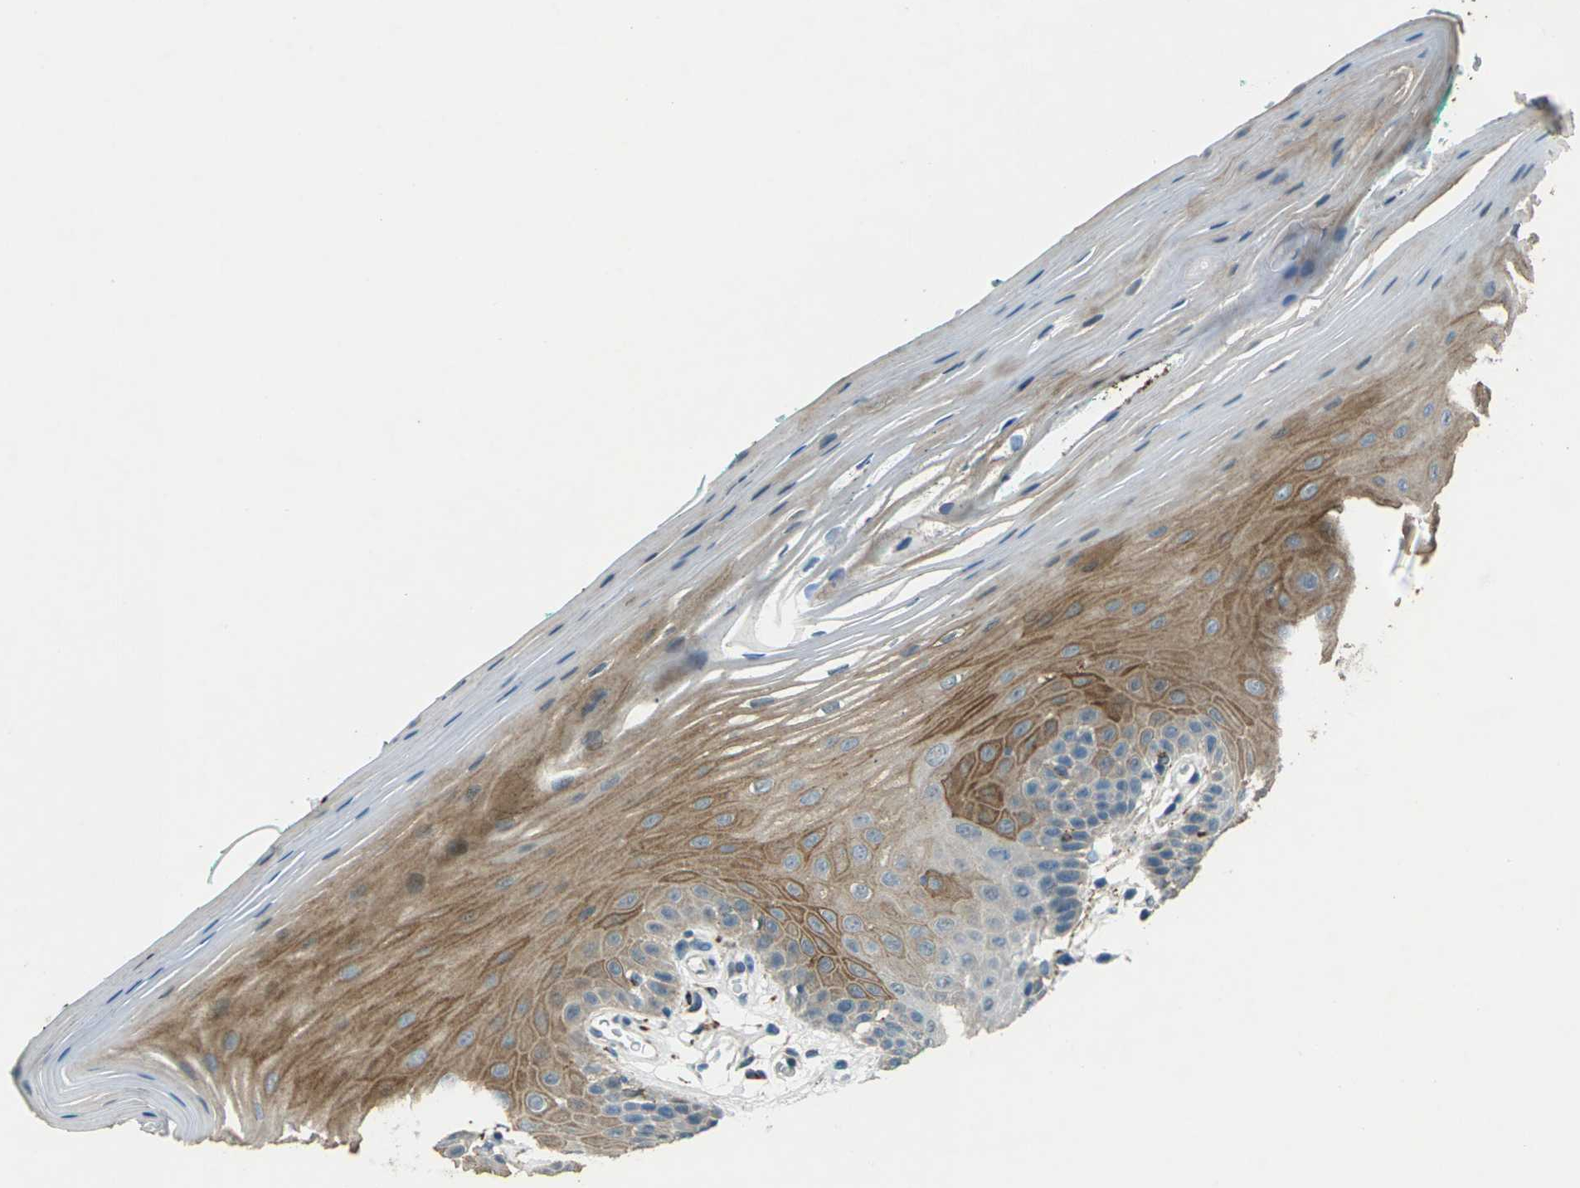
{"staining": {"intensity": "moderate", "quantity": "<25%", "location": "cytoplasmic/membranous"}, "tissue": "oral mucosa", "cell_type": "Squamous epithelial cells", "image_type": "normal", "snomed": [{"axis": "morphology", "description": "Normal tissue, NOS"}, {"axis": "topography", "description": "Skeletal muscle"}, {"axis": "topography", "description": "Oral tissue"}], "caption": "High-power microscopy captured an IHC histopathology image of normal oral mucosa, revealing moderate cytoplasmic/membranous positivity in about <25% of squamous epithelial cells. The protein is stained brown, and the nuclei are stained in blue (DAB (3,3'-diaminobenzidine) IHC with brightfield microscopy, high magnification).", "gene": "SLC31A2", "patient": {"sex": "male", "age": 58}}